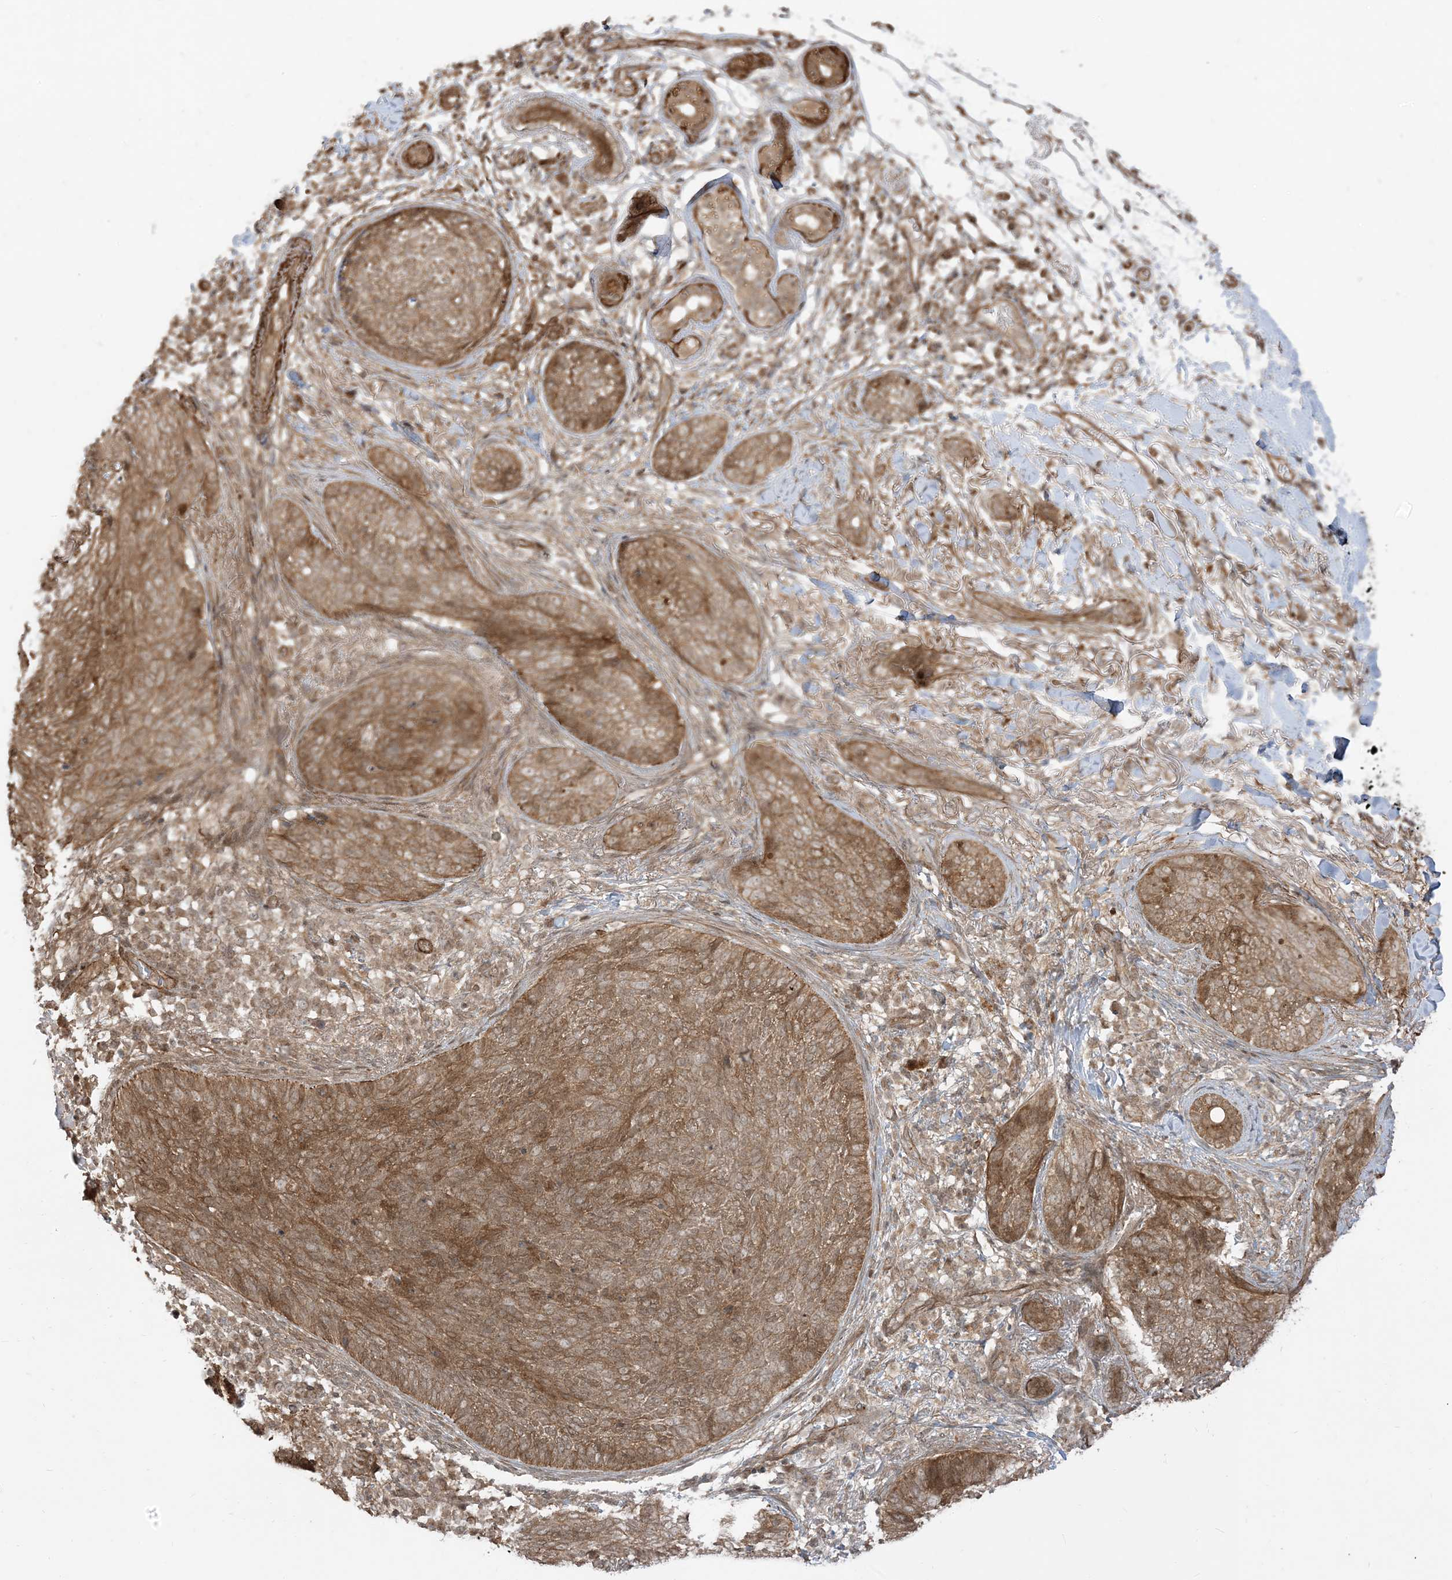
{"staining": {"intensity": "moderate", "quantity": ">75%", "location": "cytoplasmic/membranous"}, "tissue": "skin cancer", "cell_type": "Tumor cells", "image_type": "cancer", "snomed": [{"axis": "morphology", "description": "Basal cell carcinoma"}, {"axis": "topography", "description": "Skin"}], "caption": "The histopathology image exhibits immunohistochemical staining of skin cancer (basal cell carcinoma). There is moderate cytoplasmic/membranous expression is identified in approximately >75% of tumor cells.", "gene": "TBCC", "patient": {"sex": "male", "age": 85}}